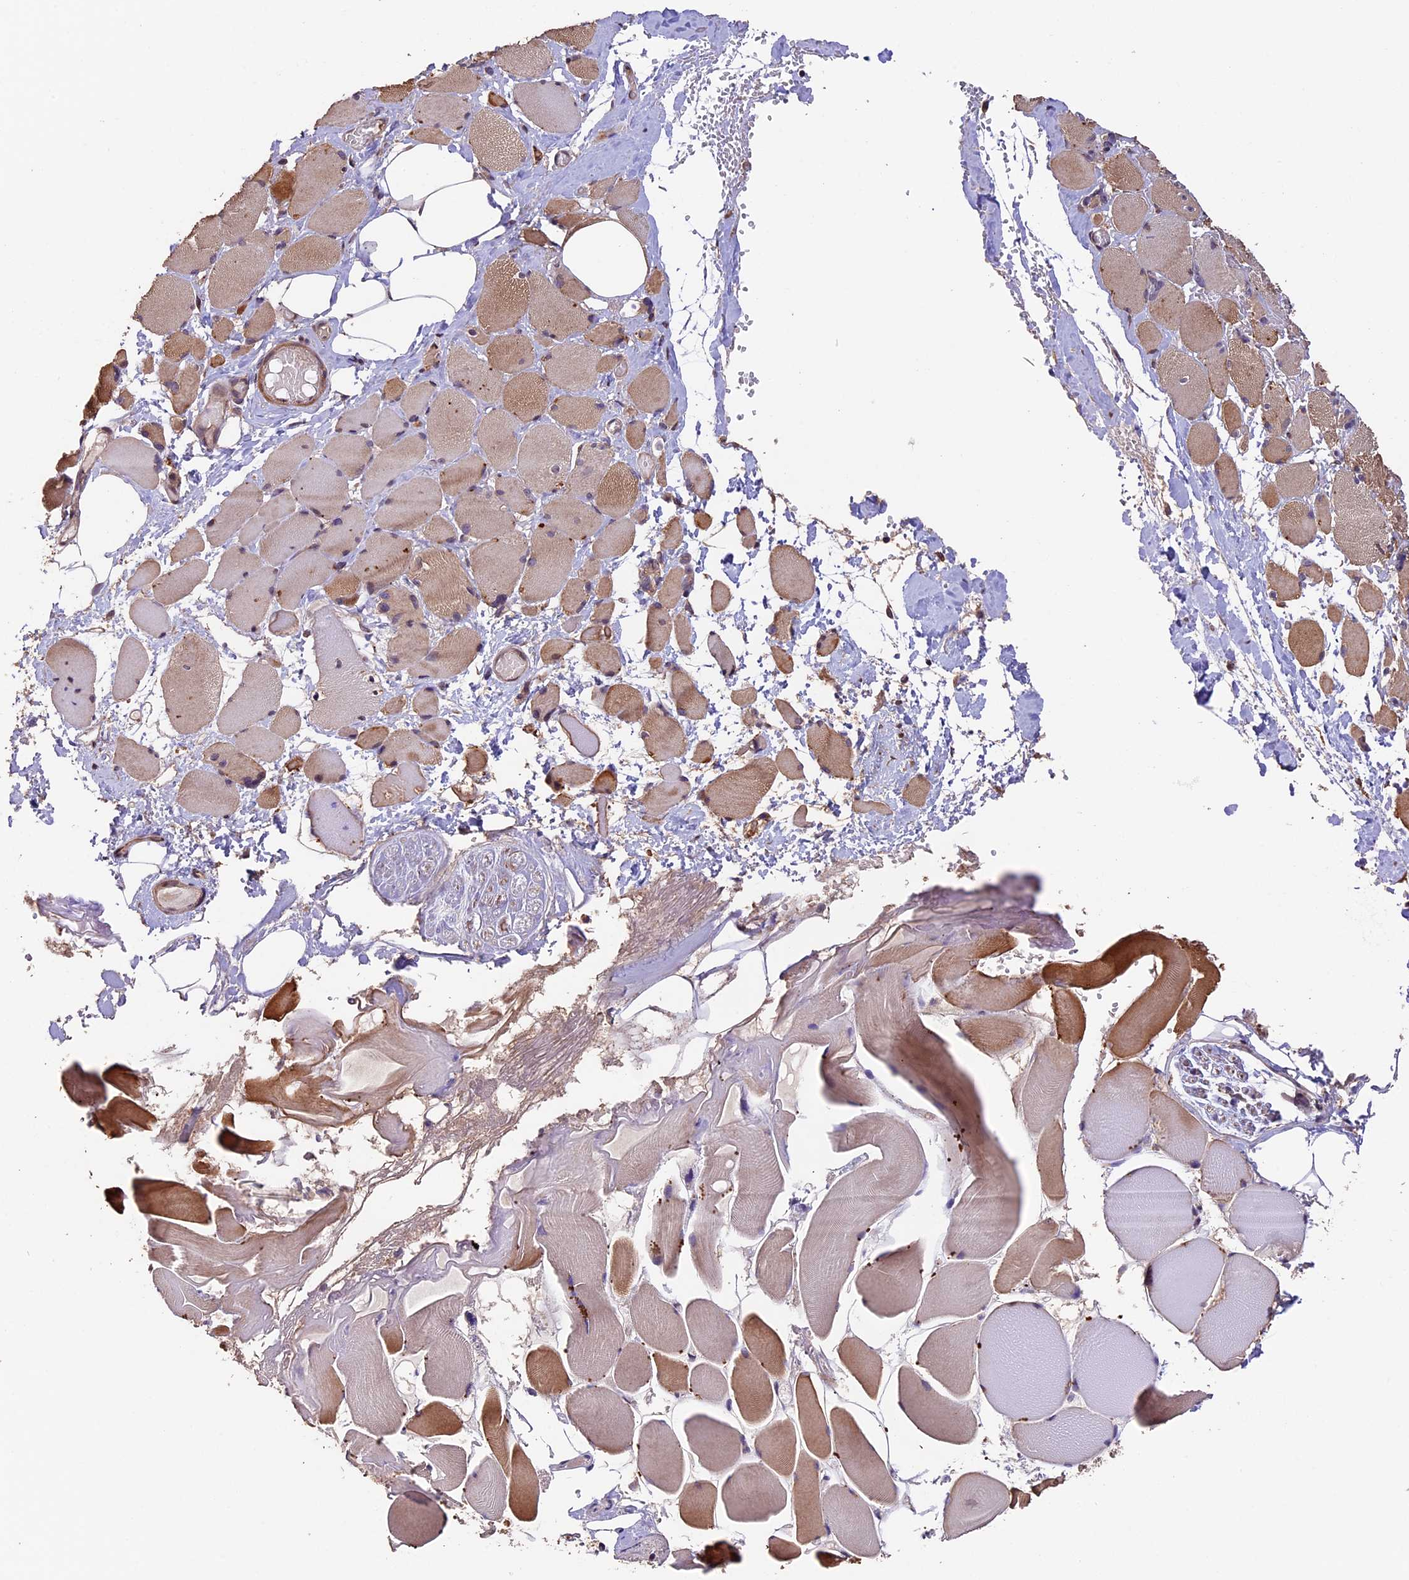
{"staining": {"intensity": "moderate", "quantity": "<25%", "location": "cytoplasmic/membranous"}, "tissue": "skeletal muscle", "cell_type": "Myocytes", "image_type": "normal", "snomed": [{"axis": "morphology", "description": "Normal tissue, NOS"}, {"axis": "morphology", "description": "Basal cell carcinoma"}, {"axis": "topography", "description": "Skeletal muscle"}], "caption": "Brown immunohistochemical staining in unremarkable human skeletal muscle displays moderate cytoplasmic/membranous expression in about <25% of myocytes.", "gene": "GNB5", "patient": {"sex": "female", "age": 64}}